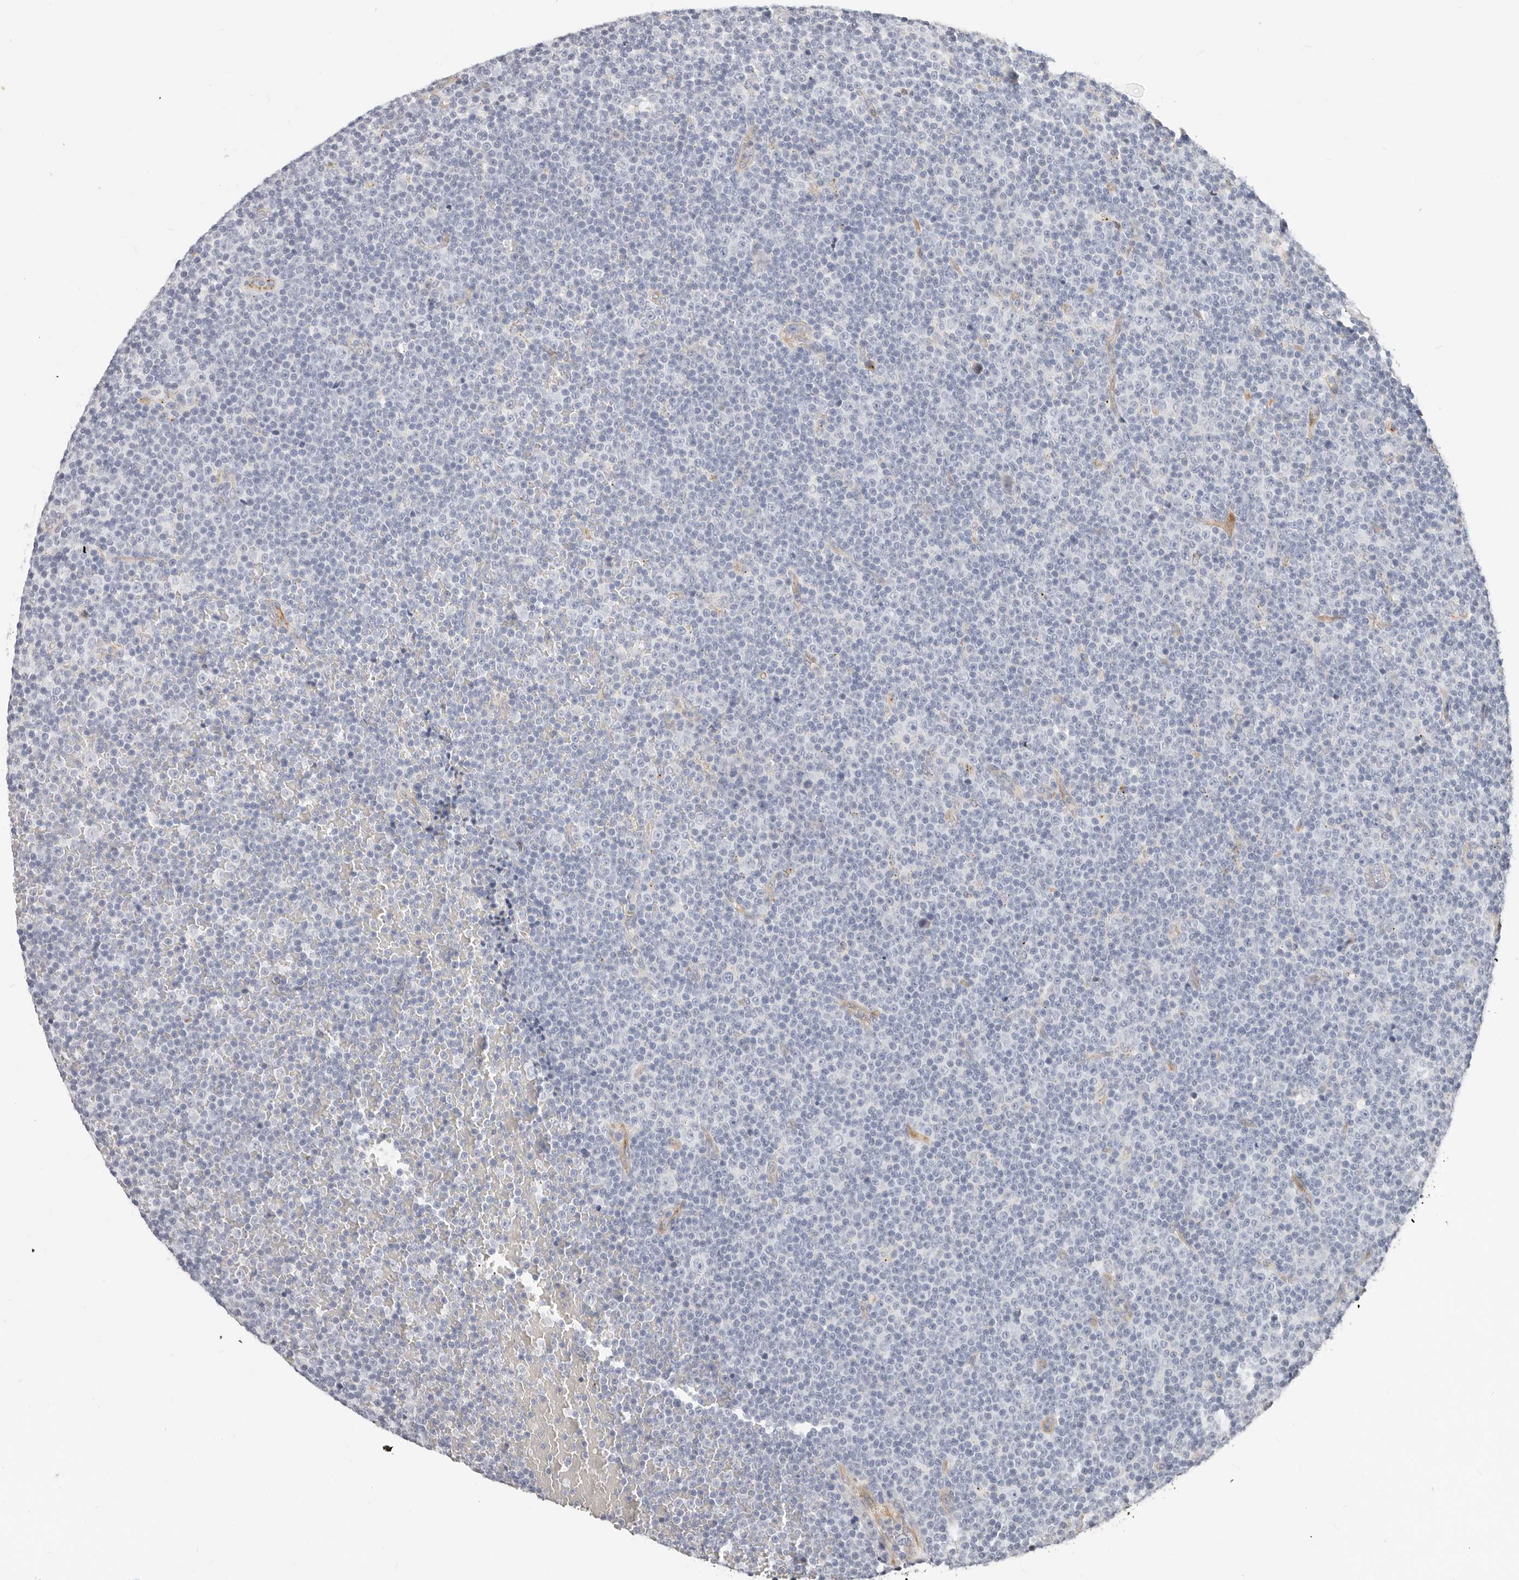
{"staining": {"intensity": "negative", "quantity": "none", "location": "none"}, "tissue": "lymphoma", "cell_type": "Tumor cells", "image_type": "cancer", "snomed": [{"axis": "morphology", "description": "Malignant lymphoma, non-Hodgkin's type, Low grade"}, {"axis": "topography", "description": "Lymph node"}], "caption": "IHC micrograph of neoplastic tissue: lymphoma stained with DAB displays no significant protein staining in tumor cells. The staining was performed using DAB to visualize the protein expression in brown, while the nuclei were stained in blue with hematoxylin (Magnification: 20x).", "gene": "ZRANB1", "patient": {"sex": "female", "age": 67}}